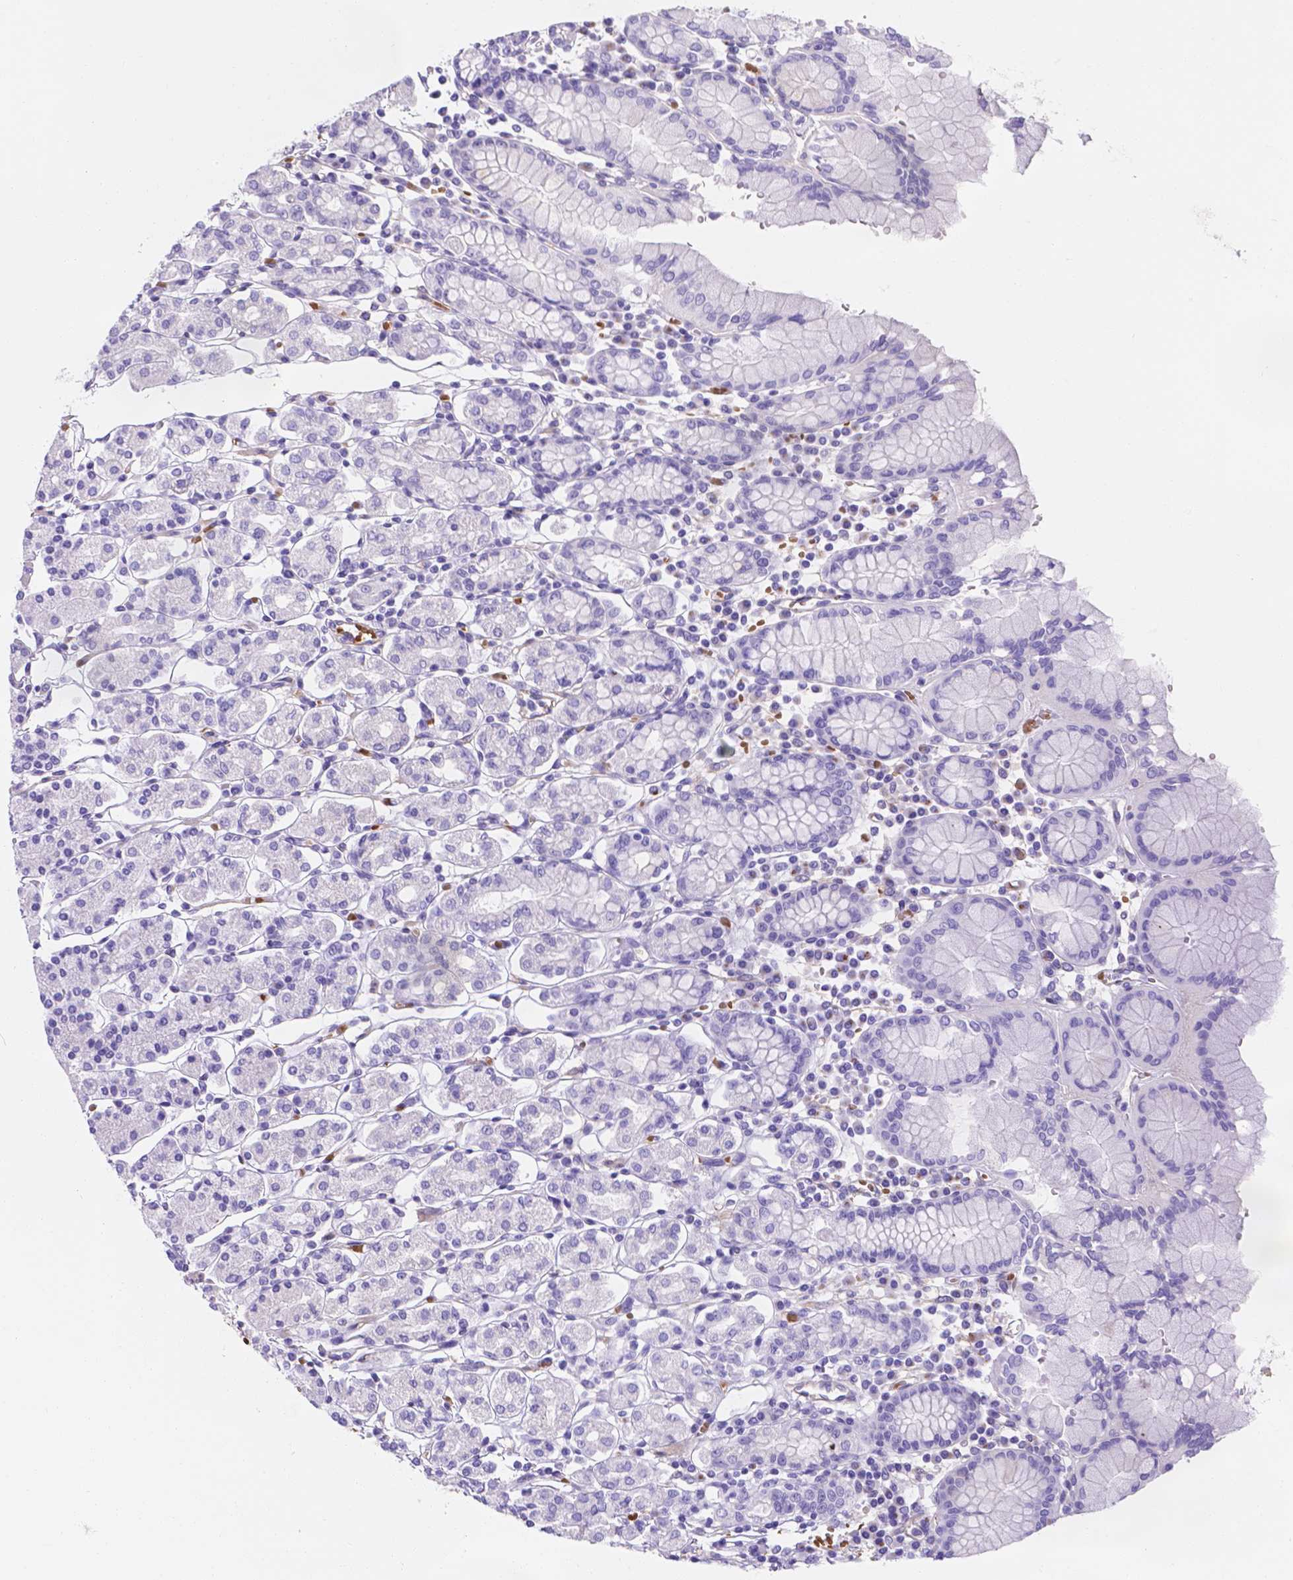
{"staining": {"intensity": "negative", "quantity": "none", "location": "none"}, "tissue": "stomach", "cell_type": "Glandular cells", "image_type": "normal", "snomed": [{"axis": "morphology", "description": "Normal tissue, NOS"}, {"axis": "topography", "description": "Stomach, upper"}, {"axis": "topography", "description": "Stomach"}], "caption": "Photomicrograph shows no significant protein staining in glandular cells of unremarkable stomach. (Stains: DAB immunohistochemistry with hematoxylin counter stain, Microscopy: brightfield microscopy at high magnification).", "gene": "SLC40A1", "patient": {"sex": "male", "age": 62}}